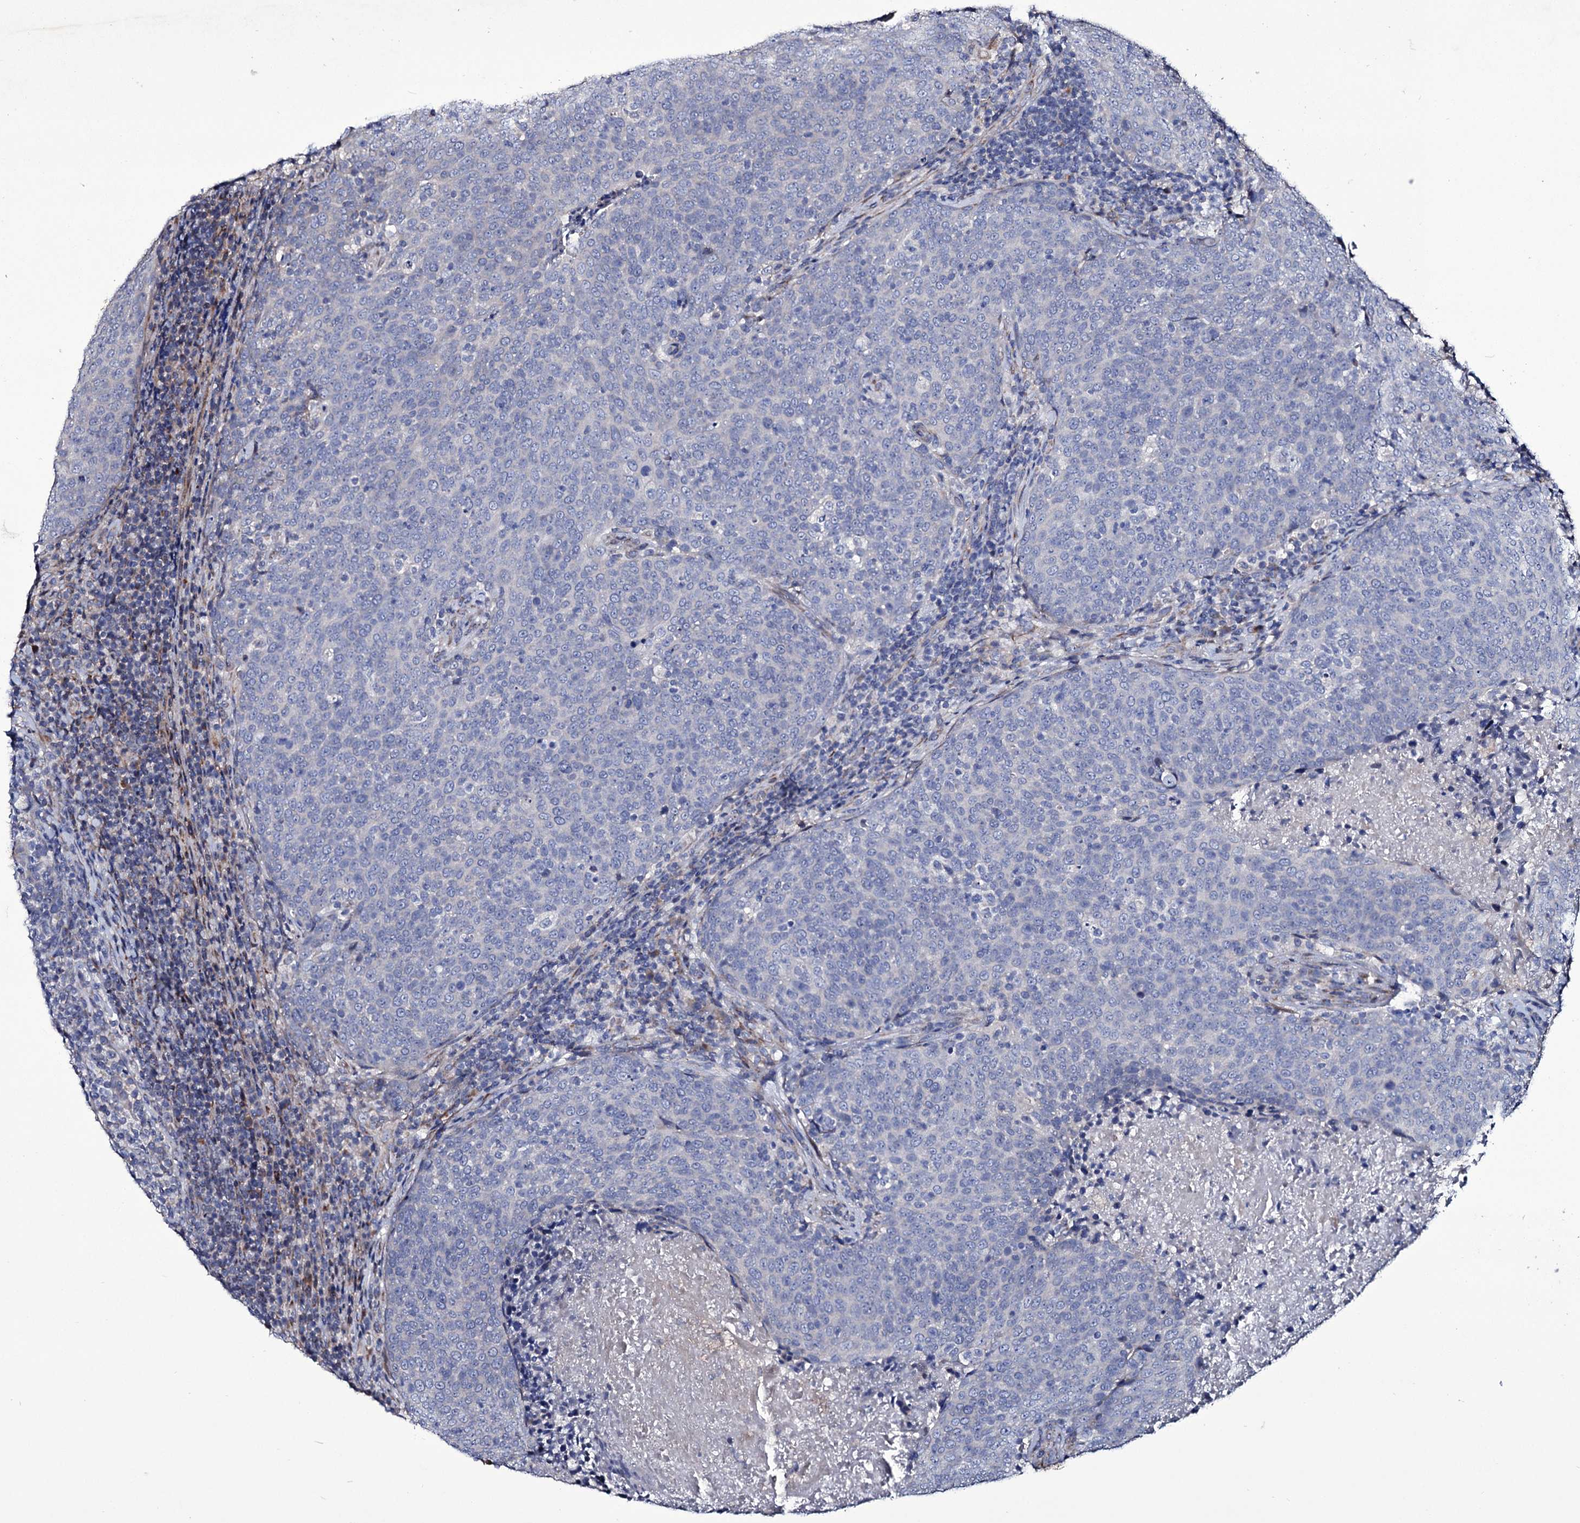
{"staining": {"intensity": "negative", "quantity": "none", "location": "none"}, "tissue": "head and neck cancer", "cell_type": "Tumor cells", "image_type": "cancer", "snomed": [{"axis": "morphology", "description": "Squamous cell carcinoma, NOS"}, {"axis": "morphology", "description": "Squamous cell carcinoma, metastatic, NOS"}, {"axis": "topography", "description": "Lymph node"}, {"axis": "topography", "description": "Head-Neck"}], "caption": "There is no significant staining in tumor cells of head and neck squamous cell carcinoma.", "gene": "TUBGCP5", "patient": {"sex": "male", "age": 62}}